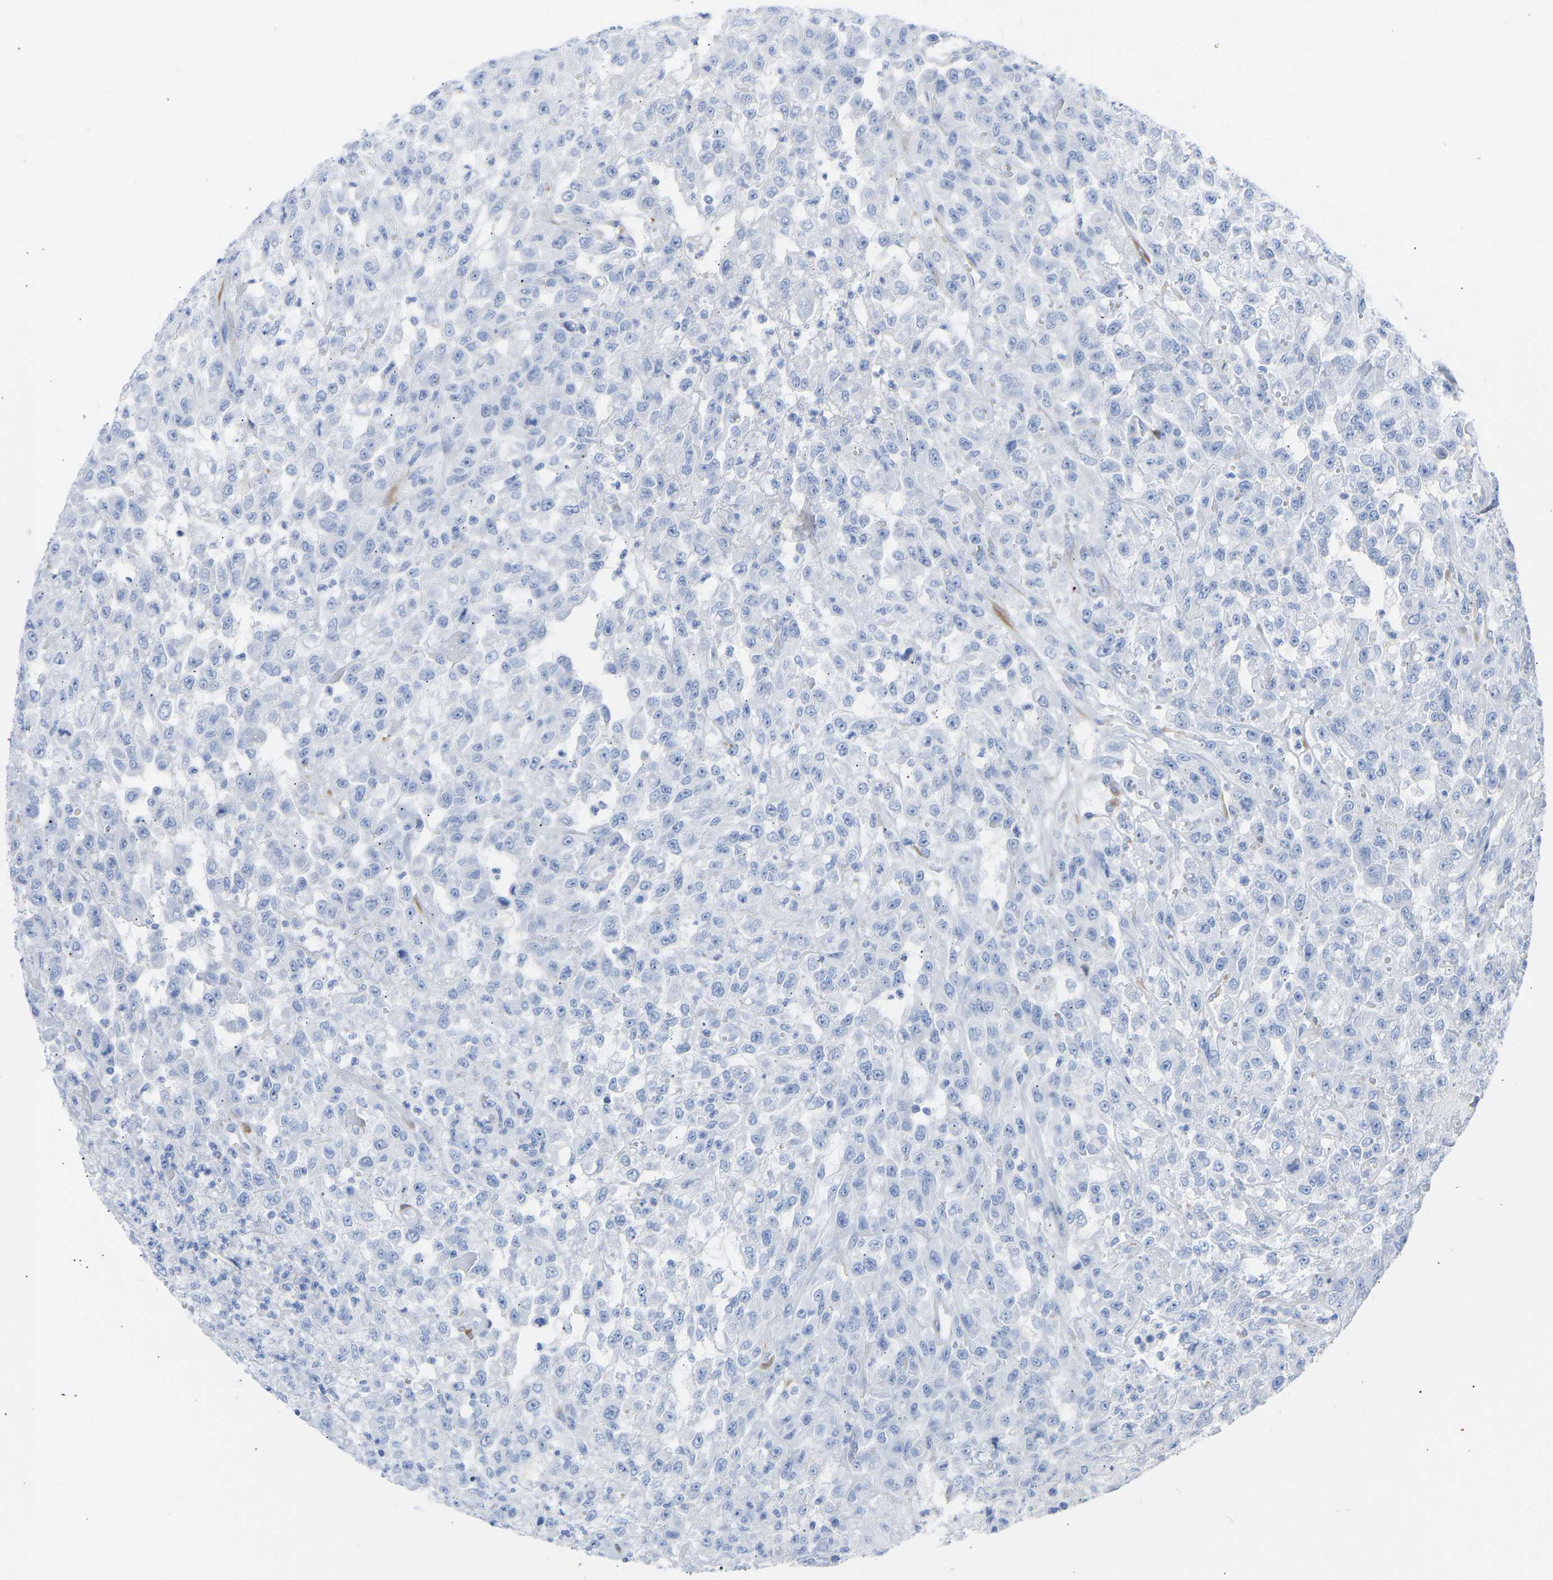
{"staining": {"intensity": "negative", "quantity": "none", "location": "none"}, "tissue": "urothelial cancer", "cell_type": "Tumor cells", "image_type": "cancer", "snomed": [{"axis": "morphology", "description": "Urothelial carcinoma, High grade"}, {"axis": "topography", "description": "Urinary bladder"}], "caption": "The micrograph exhibits no staining of tumor cells in urothelial cancer.", "gene": "AMPH", "patient": {"sex": "male", "age": 46}}